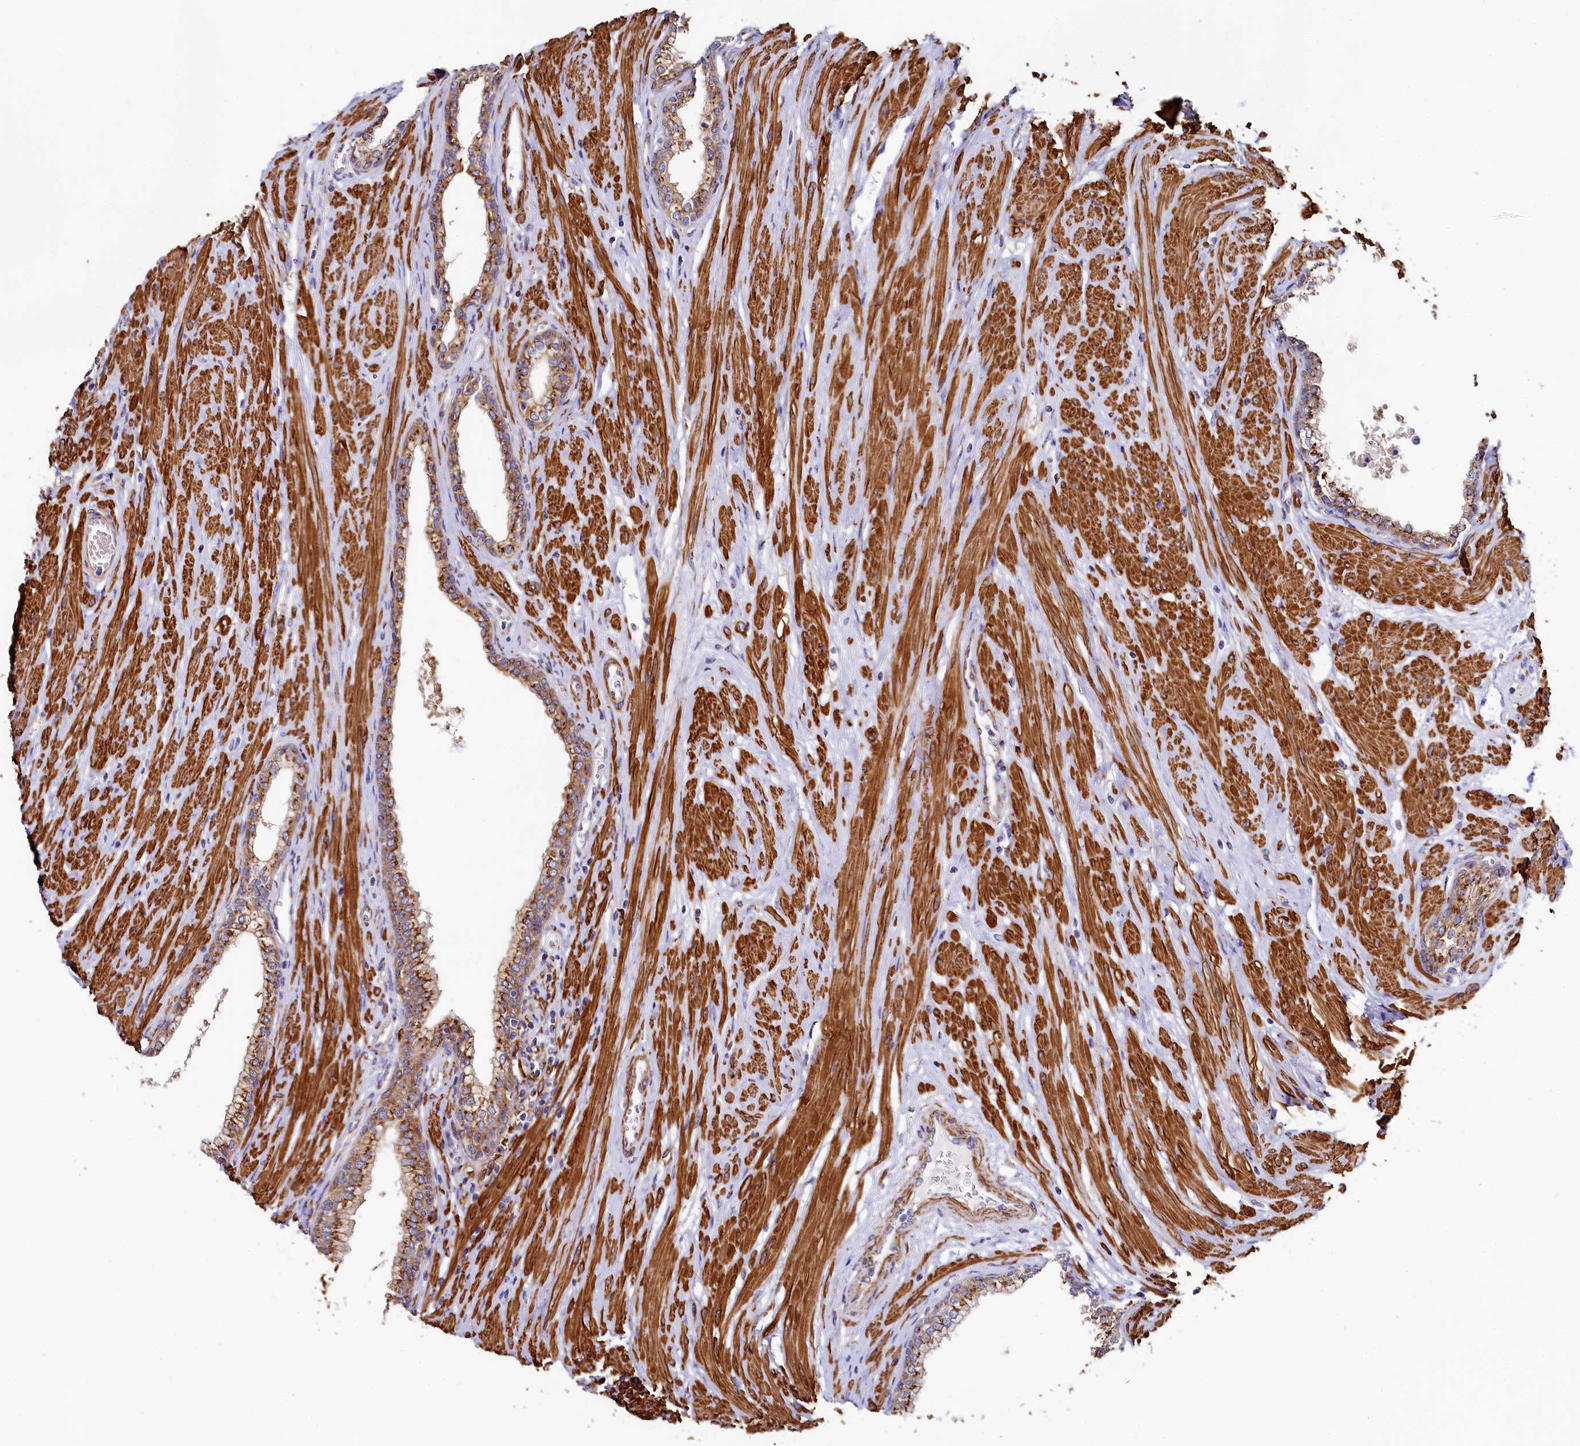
{"staining": {"intensity": "strong", "quantity": ">75%", "location": "cytoplasmic/membranous"}, "tissue": "prostate", "cell_type": "Glandular cells", "image_type": "normal", "snomed": [{"axis": "morphology", "description": "Normal tissue, NOS"}, {"axis": "morphology", "description": "Urothelial carcinoma, Low grade"}, {"axis": "topography", "description": "Urinary bladder"}, {"axis": "topography", "description": "Prostate"}], "caption": "Brown immunohistochemical staining in benign prostate demonstrates strong cytoplasmic/membranous staining in approximately >75% of glandular cells.", "gene": "BET1L", "patient": {"sex": "male", "age": 60}}